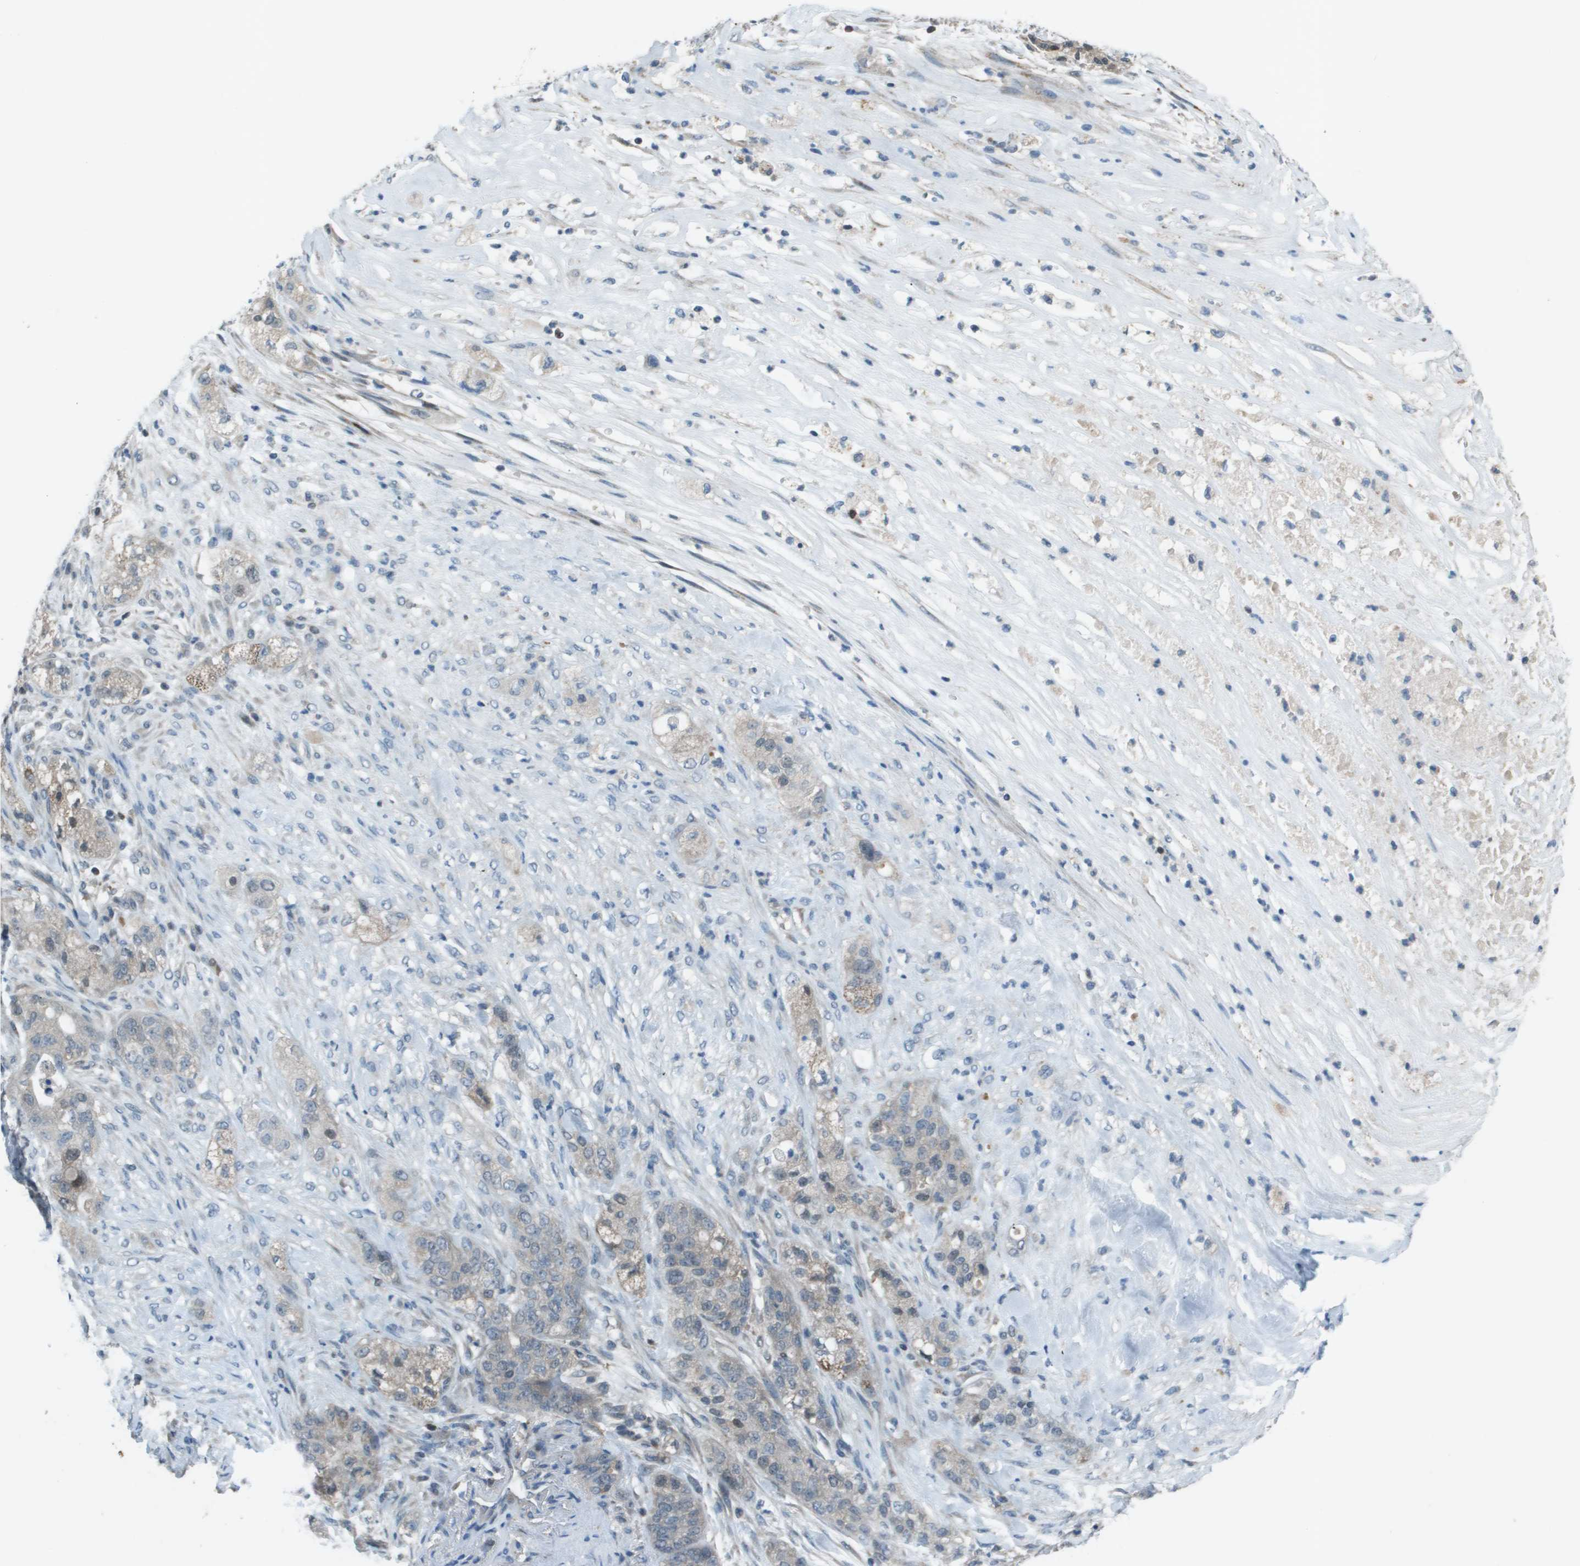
{"staining": {"intensity": "weak", "quantity": "<25%", "location": "cytoplasmic/membranous"}, "tissue": "pancreatic cancer", "cell_type": "Tumor cells", "image_type": "cancer", "snomed": [{"axis": "morphology", "description": "Adenocarcinoma, NOS"}, {"axis": "topography", "description": "Pancreas"}], "caption": "This is an IHC micrograph of pancreatic cancer. There is no positivity in tumor cells.", "gene": "CAMK4", "patient": {"sex": "female", "age": 78}}